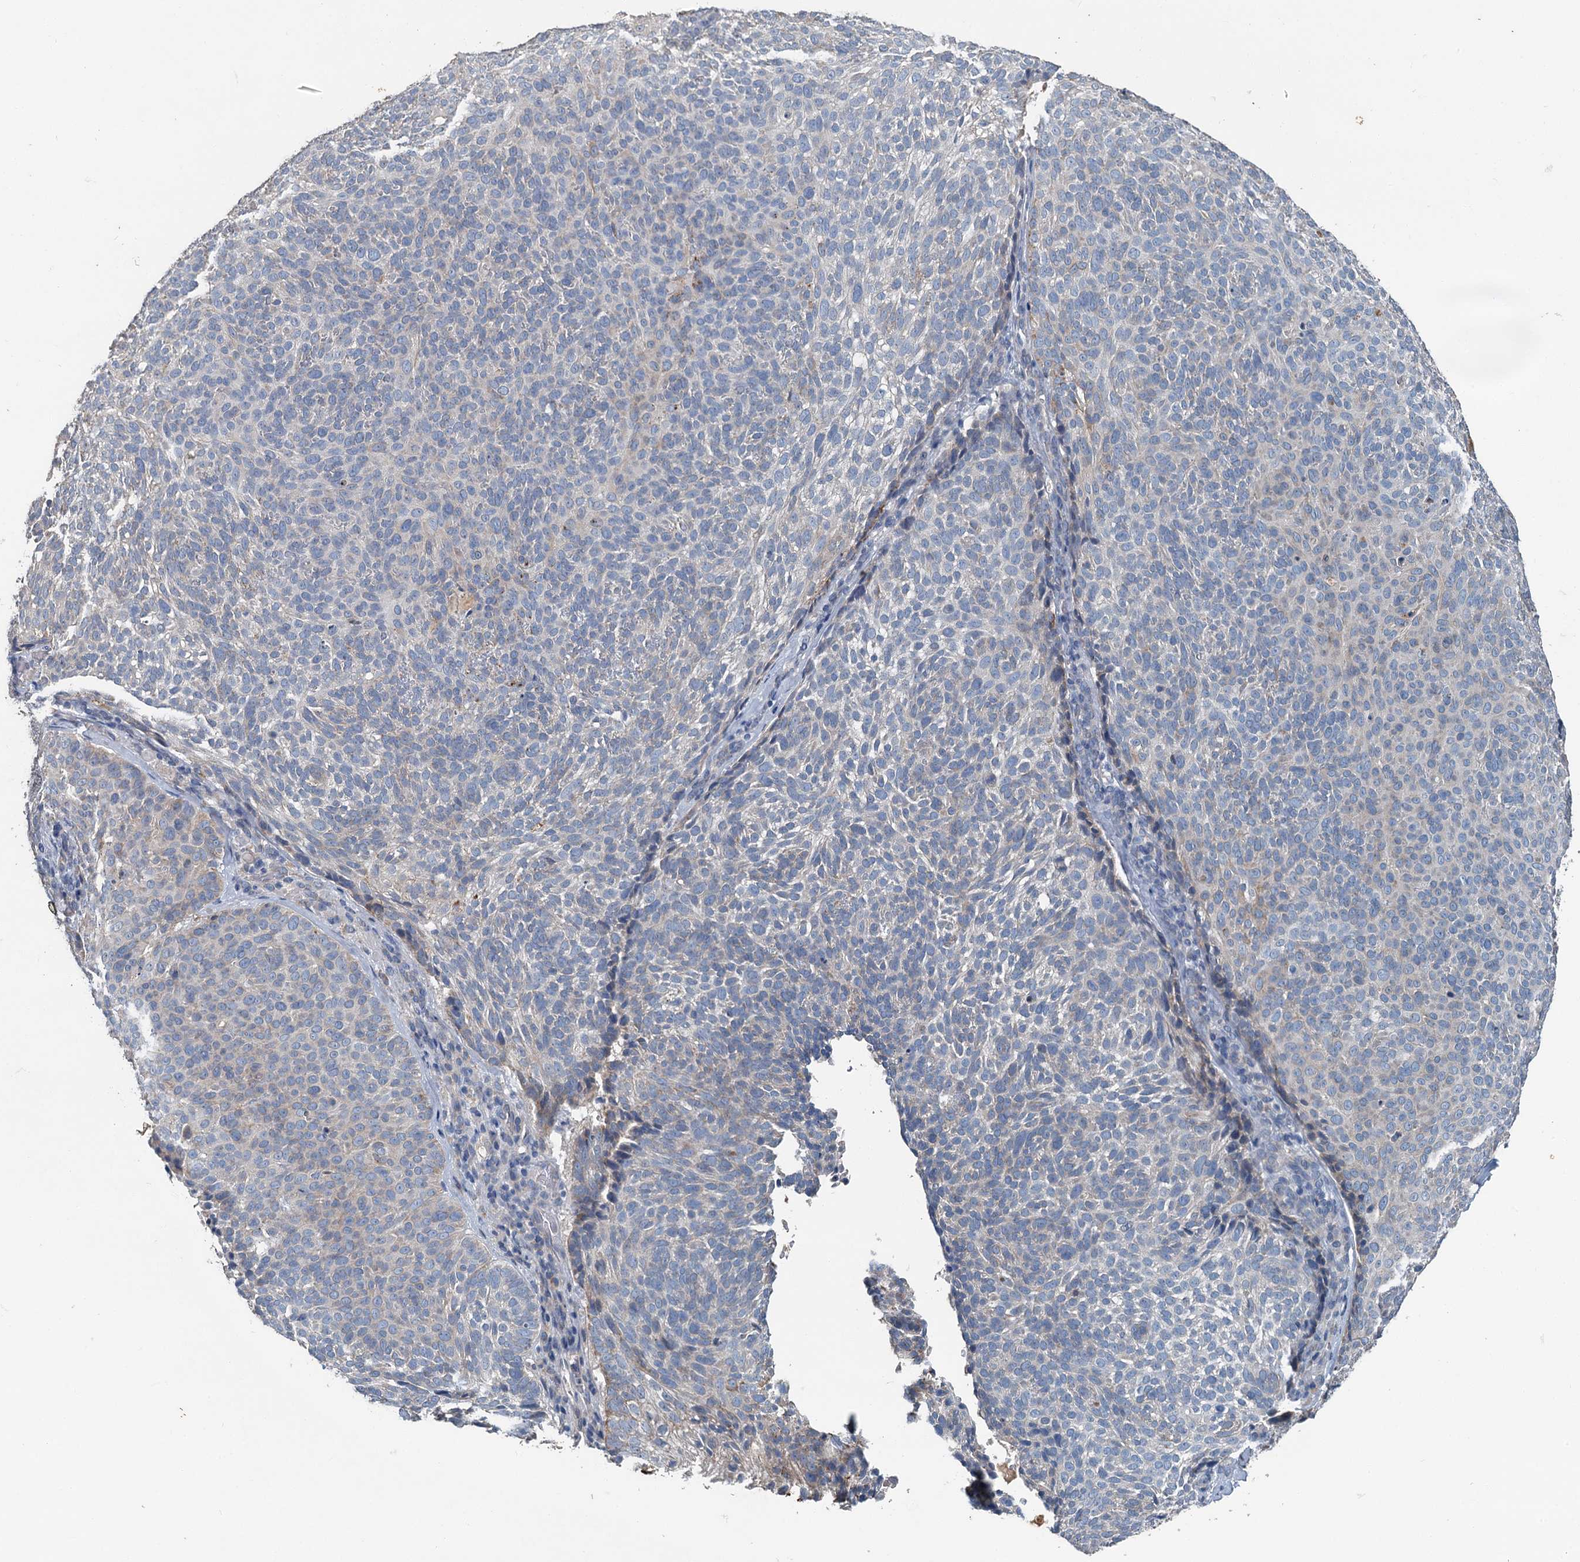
{"staining": {"intensity": "negative", "quantity": "none", "location": "none"}, "tissue": "skin cancer", "cell_type": "Tumor cells", "image_type": "cancer", "snomed": [{"axis": "morphology", "description": "Basal cell carcinoma"}, {"axis": "topography", "description": "Skin"}], "caption": "Skin cancer was stained to show a protein in brown. There is no significant expression in tumor cells.", "gene": "C6orf120", "patient": {"sex": "male", "age": 85}}